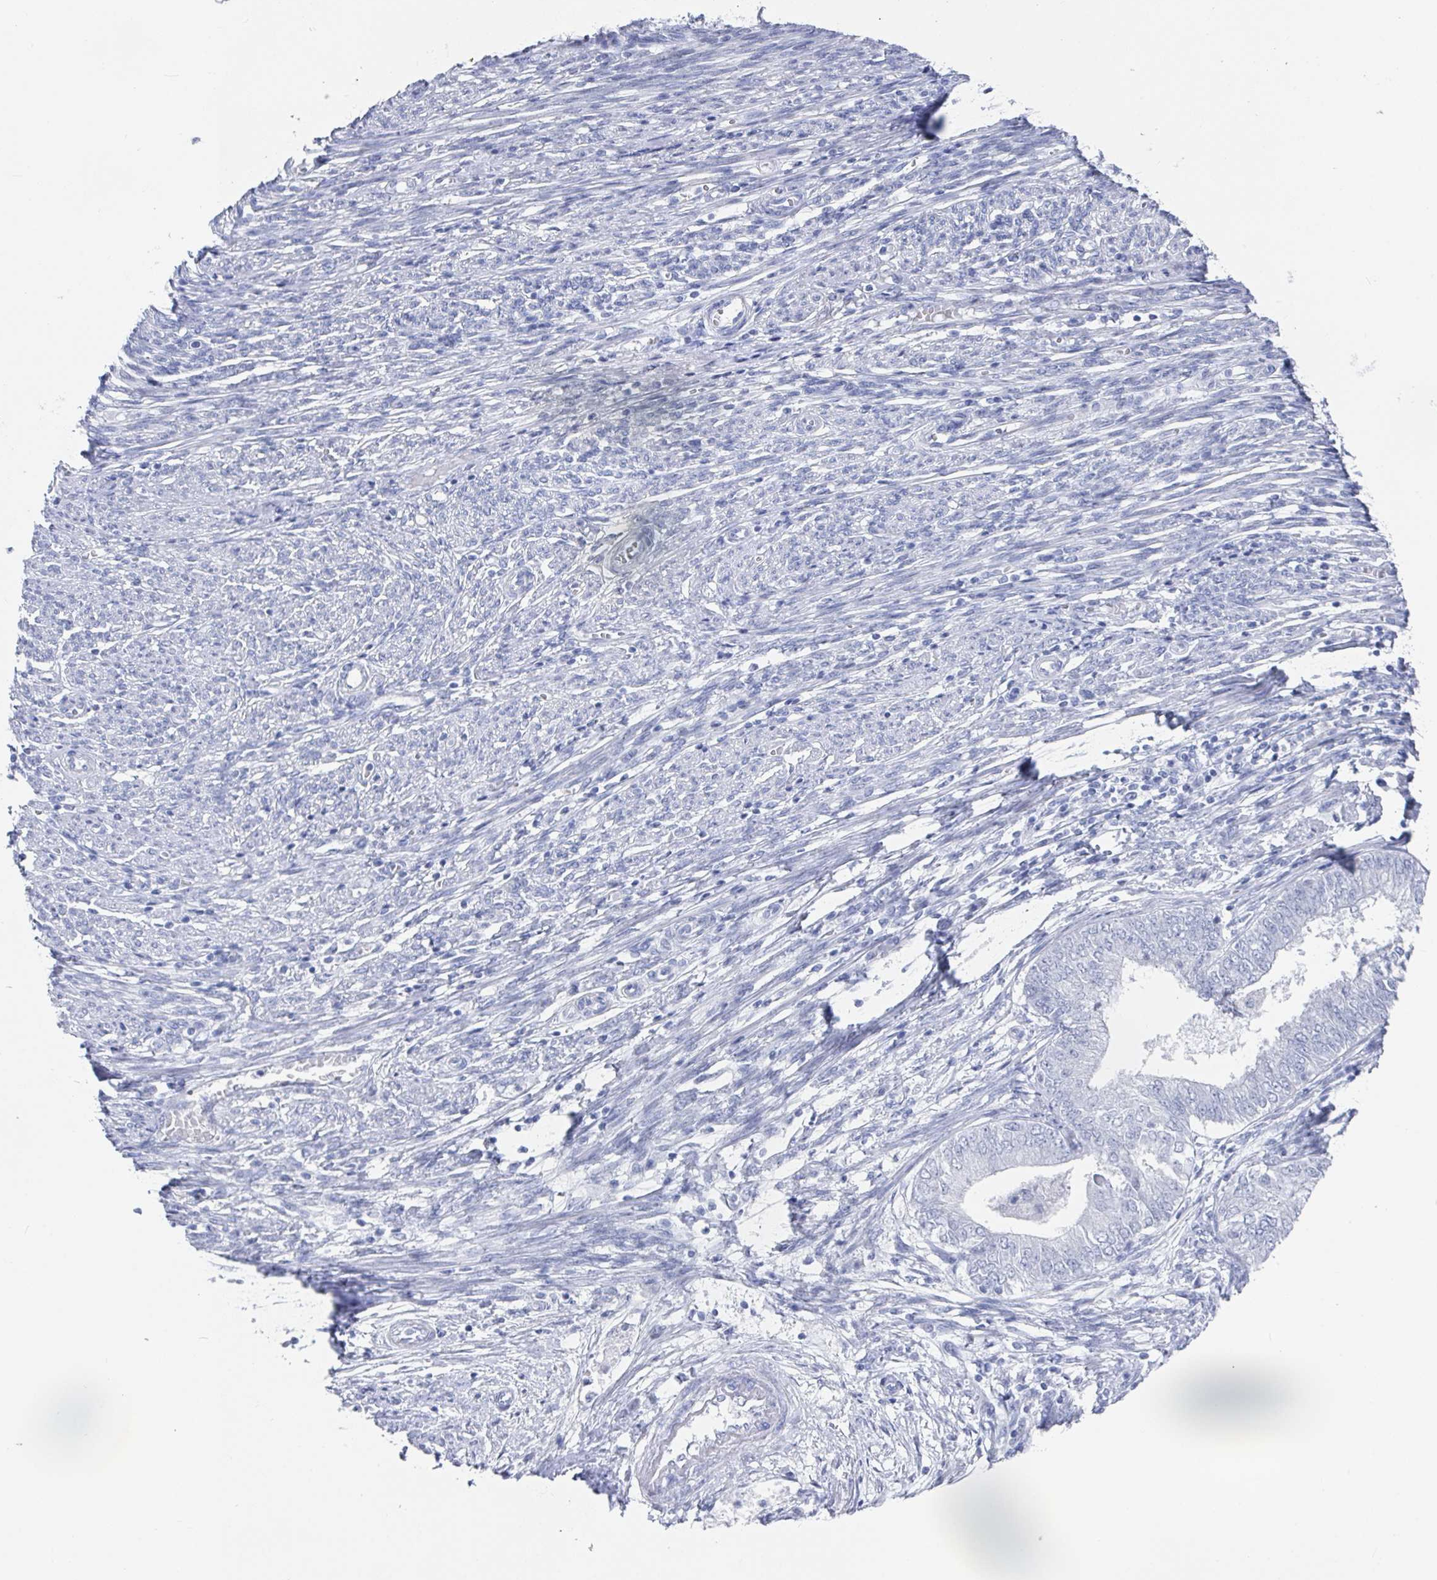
{"staining": {"intensity": "negative", "quantity": "none", "location": "none"}, "tissue": "endometrial cancer", "cell_type": "Tumor cells", "image_type": "cancer", "snomed": [{"axis": "morphology", "description": "Adenocarcinoma, NOS"}, {"axis": "topography", "description": "Endometrium"}], "caption": "High power microscopy micrograph of an immunohistochemistry histopathology image of endometrial cancer (adenocarcinoma), revealing no significant expression in tumor cells. (Brightfield microscopy of DAB (3,3'-diaminobenzidine) IHC at high magnification).", "gene": "CAMKV", "patient": {"sex": "female", "age": 62}}